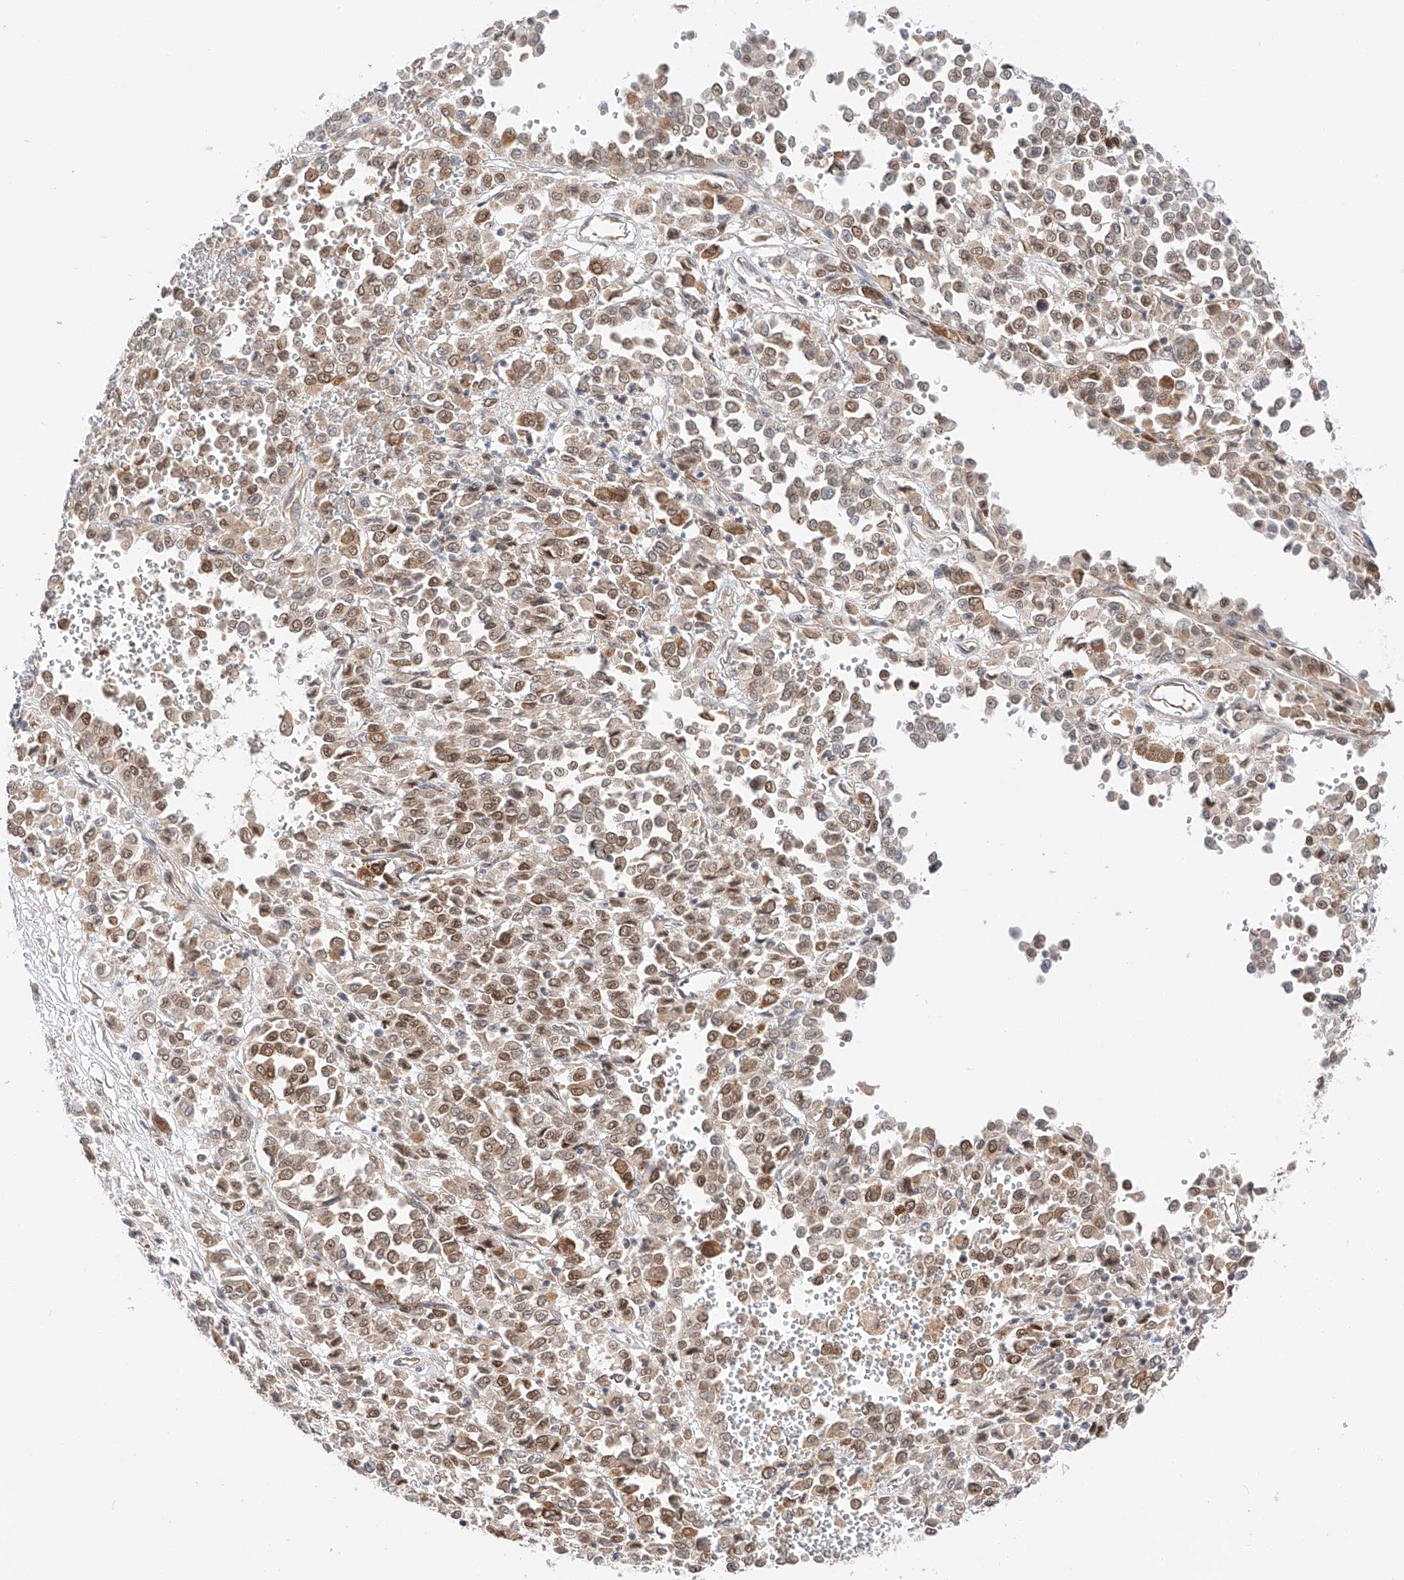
{"staining": {"intensity": "moderate", "quantity": ">75%", "location": "nuclear"}, "tissue": "melanoma", "cell_type": "Tumor cells", "image_type": "cancer", "snomed": [{"axis": "morphology", "description": "Malignant melanoma, Metastatic site"}, {"axis": "topography", "description": "Pancreas"}], "caption": "A micrograph of human malignant melanoma (metastatic site) stained for a protein shows moderate nuclear brown staining in tumor cells. (DAB (3,3'-diaminobenzidine) IHC, brown staining for protein, blue staining for nuclei).", "gene": "POGK", "patient": {"sex": "female", "age": 30}}